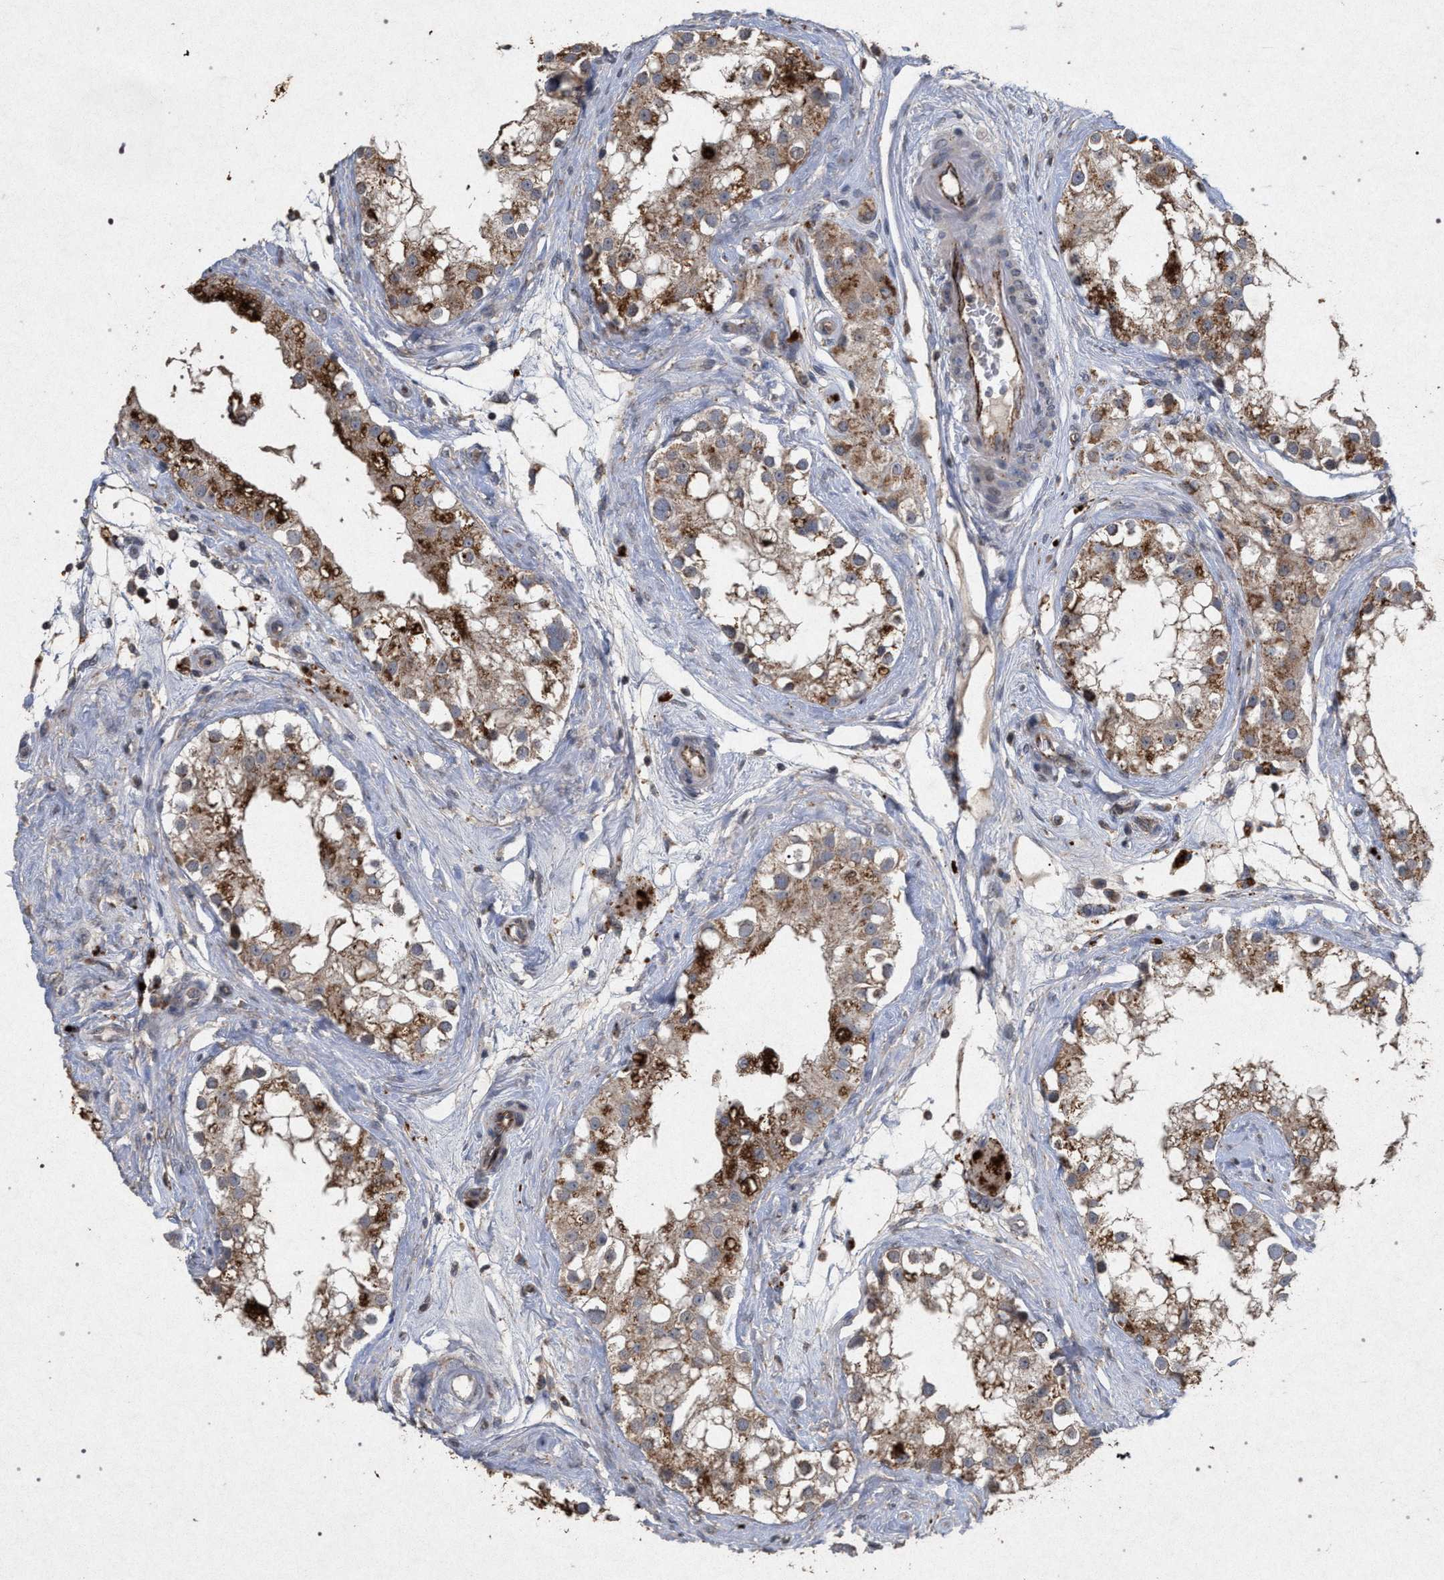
{"staining": {"intensity": "moderate", "quantity": ">75%", "location": "cytoplasmic/membranous"}, "tissue": "epididymis", "cell_type": "Glandular cells", "image_type": "normal", "snomed": [{"axis": "morphology", "description": "Normal tissue, NOS"}, {"axis": "morphology", "description": "Inflammation, NOS"}, {"axis": "topography", "description": "Epididymis"}], "caption": "IHC of benign epididymis shows medium levels of moderate cytoplasmic/membranous staining in about >75% of glandular cells.", "gene": "PKD2L1", "patient": {"sex": "male", "age": 84}}